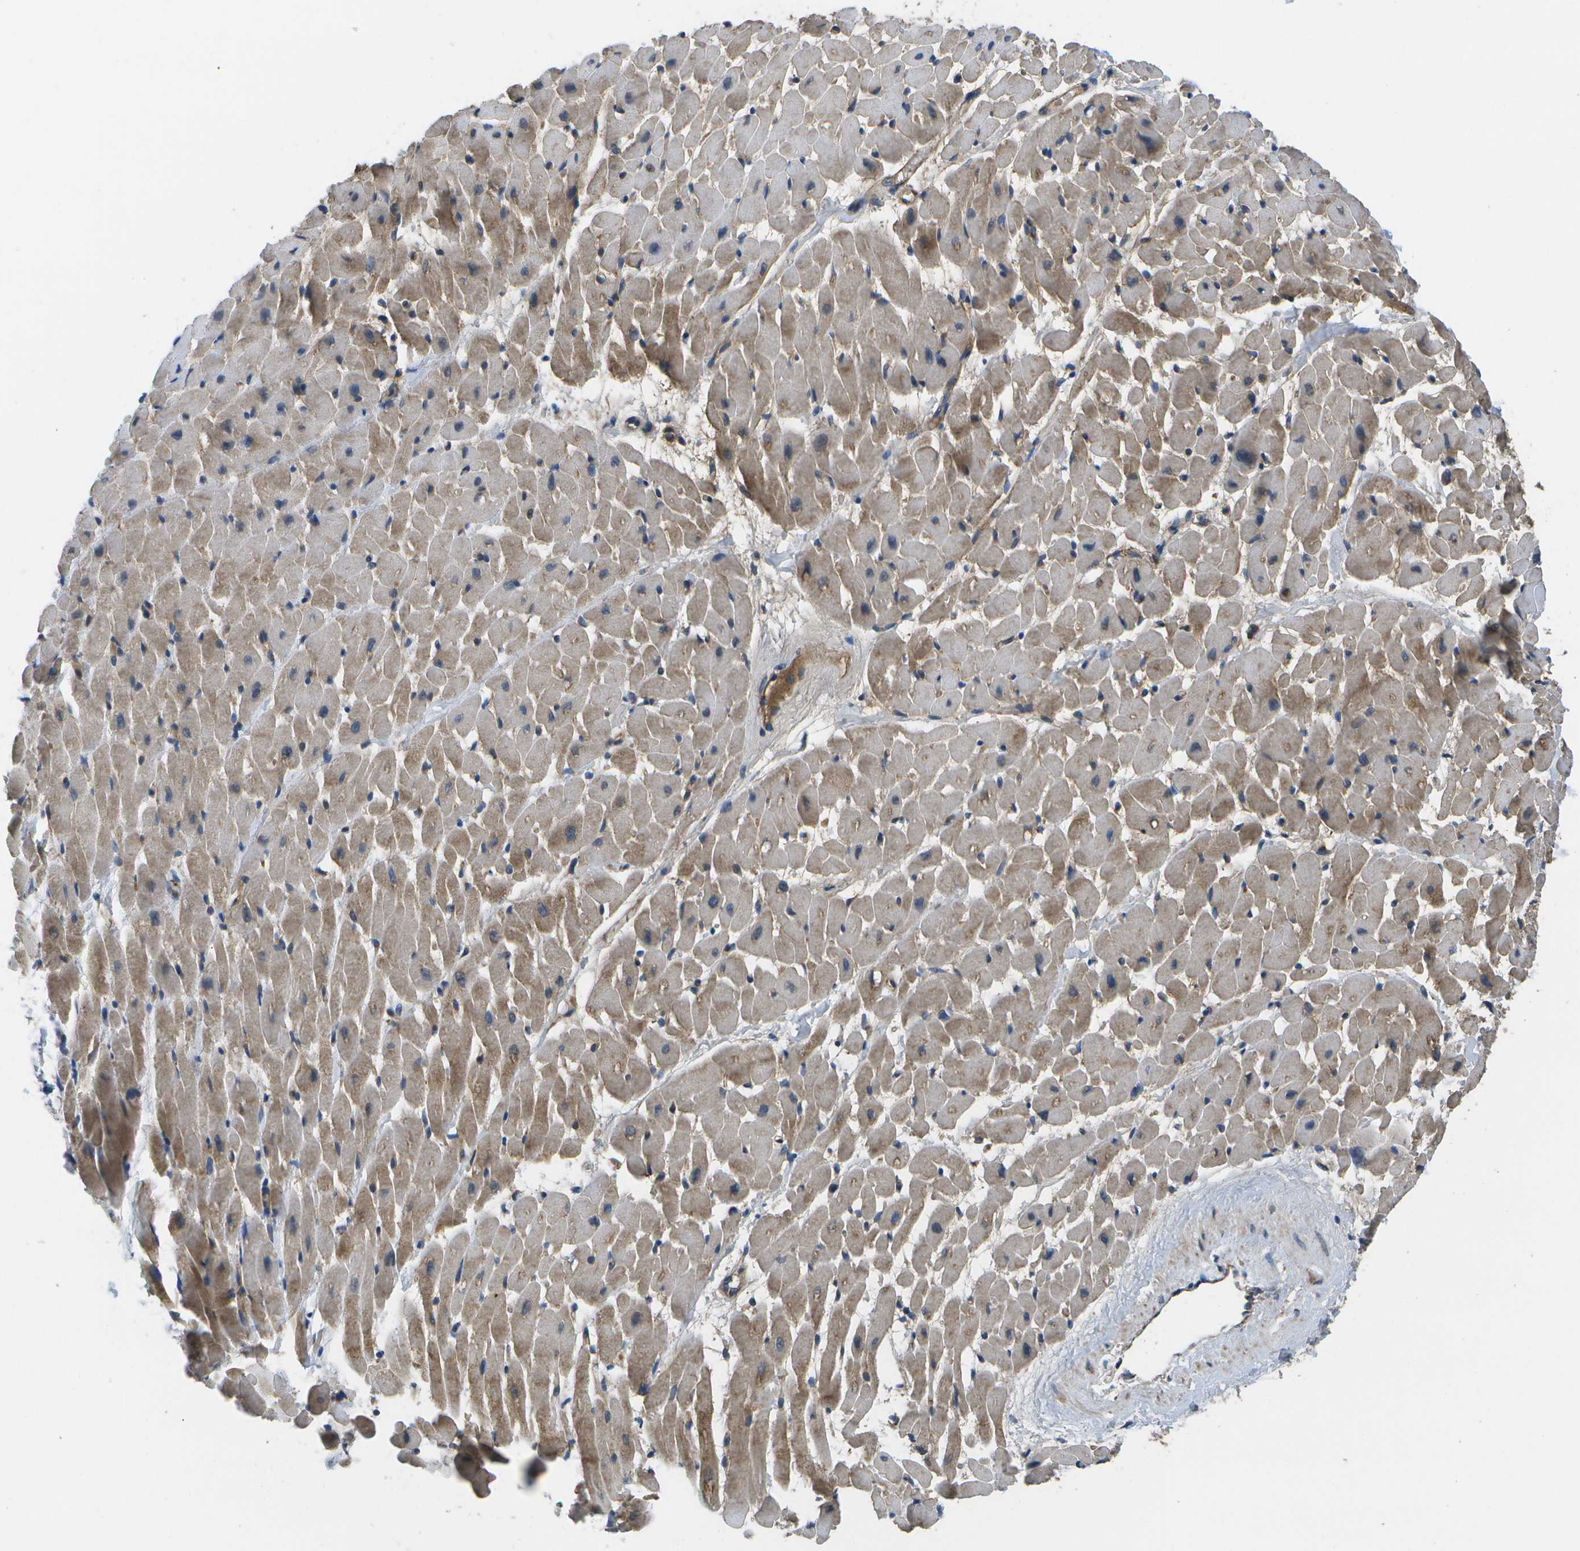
{"staining": {"intensity": "moderate", "quantity": ">75%", "location": "cytoplasmic/membranous"}, "tissue": "heart muscle", "cell_type": "Cardiomyocytes", "image_type": "normal", "snomed": [{"axis": "morphology", "description": "Normal tissue, NOS"}, {"axis": "topography", "description": "Heart"}], "caption": "IHC photomicrograph of benign heart muscle stained for a protein (brown), which demonstrates medium levels of moderate cytoplasmic/membranous staining in approximately >75% of cardiomyocytes.", "gene": "MVK", "patient": {"sex": "male", "age": 45}}